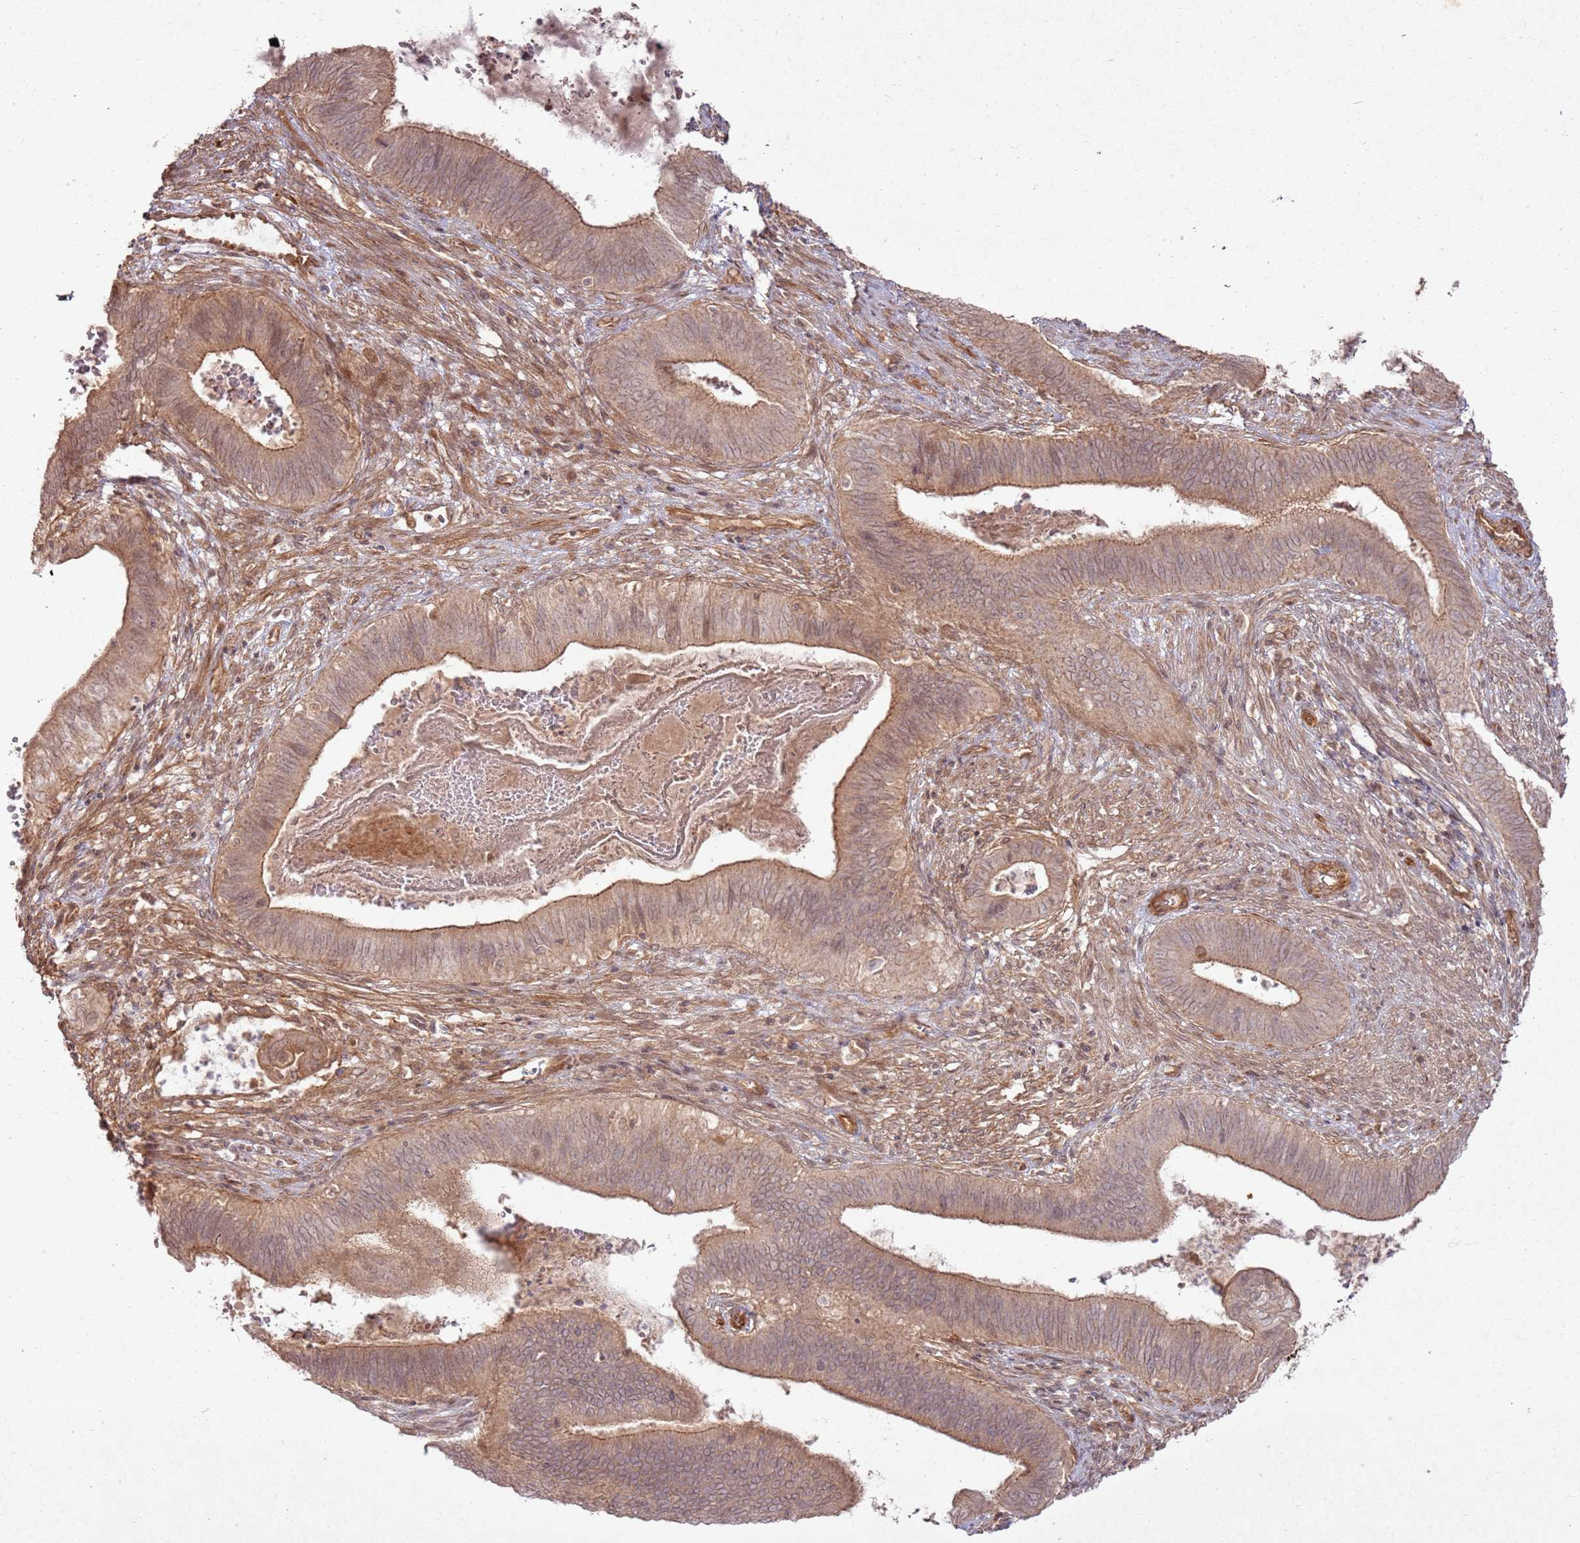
{"staining": {"intensity": "moderate", "quantity": ">75%", "location": "cytoplasmic/membranous"}, "tissue": "cervical cancer", "cell_type": "Tumor cells", "image_type": "cancer", "snomed": [{"axis": "morphology", "description": "Adenocarcinoma, NOS"}, {"axis": "topography", "description": "Cervix"}], "caption": "IHC histopathology image of neoplastic tissue: human cervical adenocarcinoma stained using immunohistochemistry displays medium levels of moderate protein expression localized specifically in the cytoplasmic/membranous of tumor cells, appearing as a cytoplasmic/membranous brown color.", "gene": "ZNF623", "patient": {"sex": "female", "age": 42}}